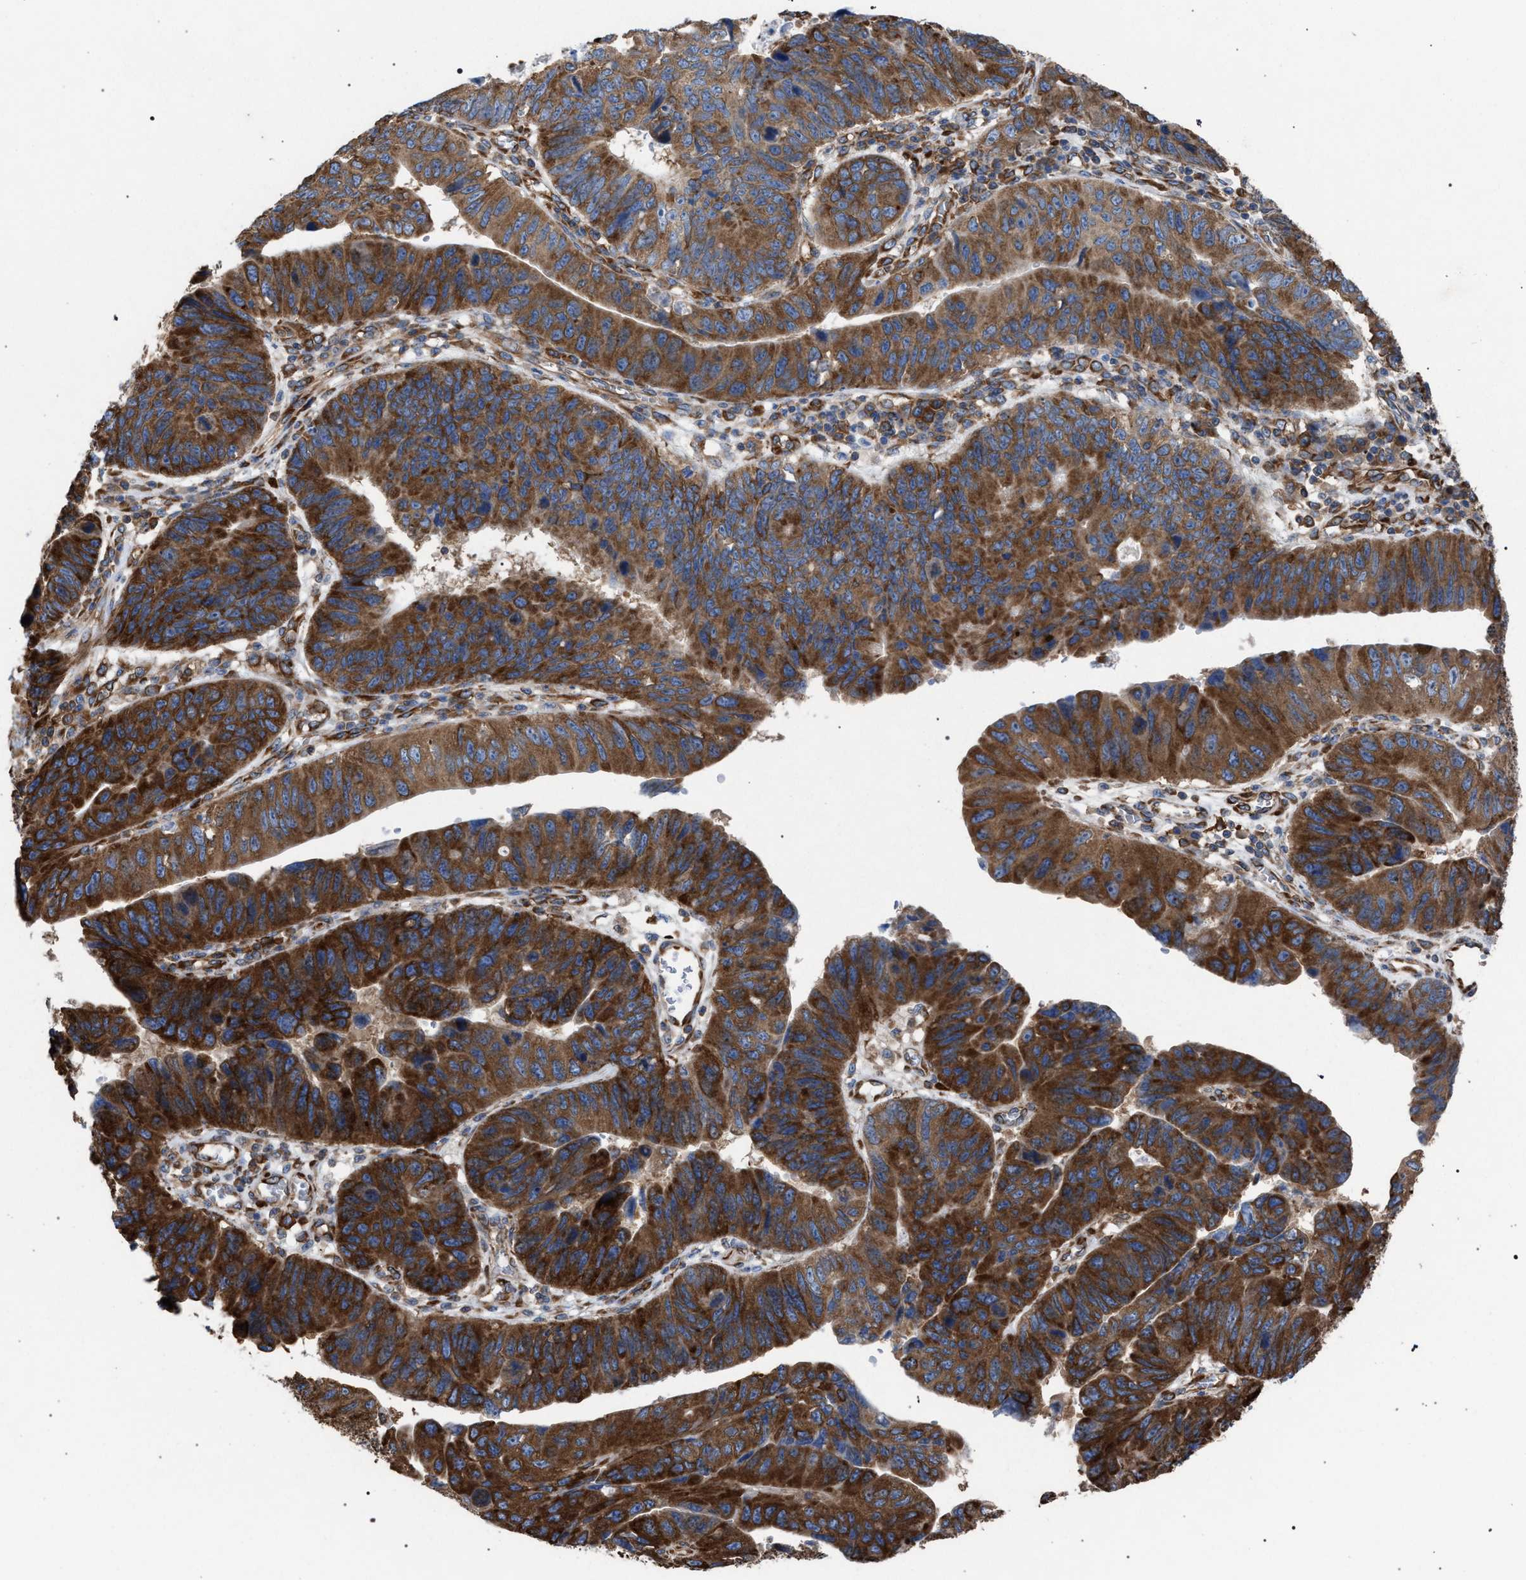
{"staining": {"intensity": "strong", "quantity": ">75%", "location": "cytoplasmic/membranous"}, "tissue": "stomach cancer", "cell_type": "Tumor cells", "image_type": "cancer", "snomed": [{"axis": "morphology", "description": "Adenocarcinoma, NOS"}, {"axis": "topography", "description": "Stomach"}], "caption": "There is high levels of strong cytoplasmic/membranous positivity in tumor cells of stomach cancer (adenocarcinoma), as demonstrated by immunohistochemical staining (brown color).", "gene": "CDR2L", "patient": {"sex": "male", "age": 59}}